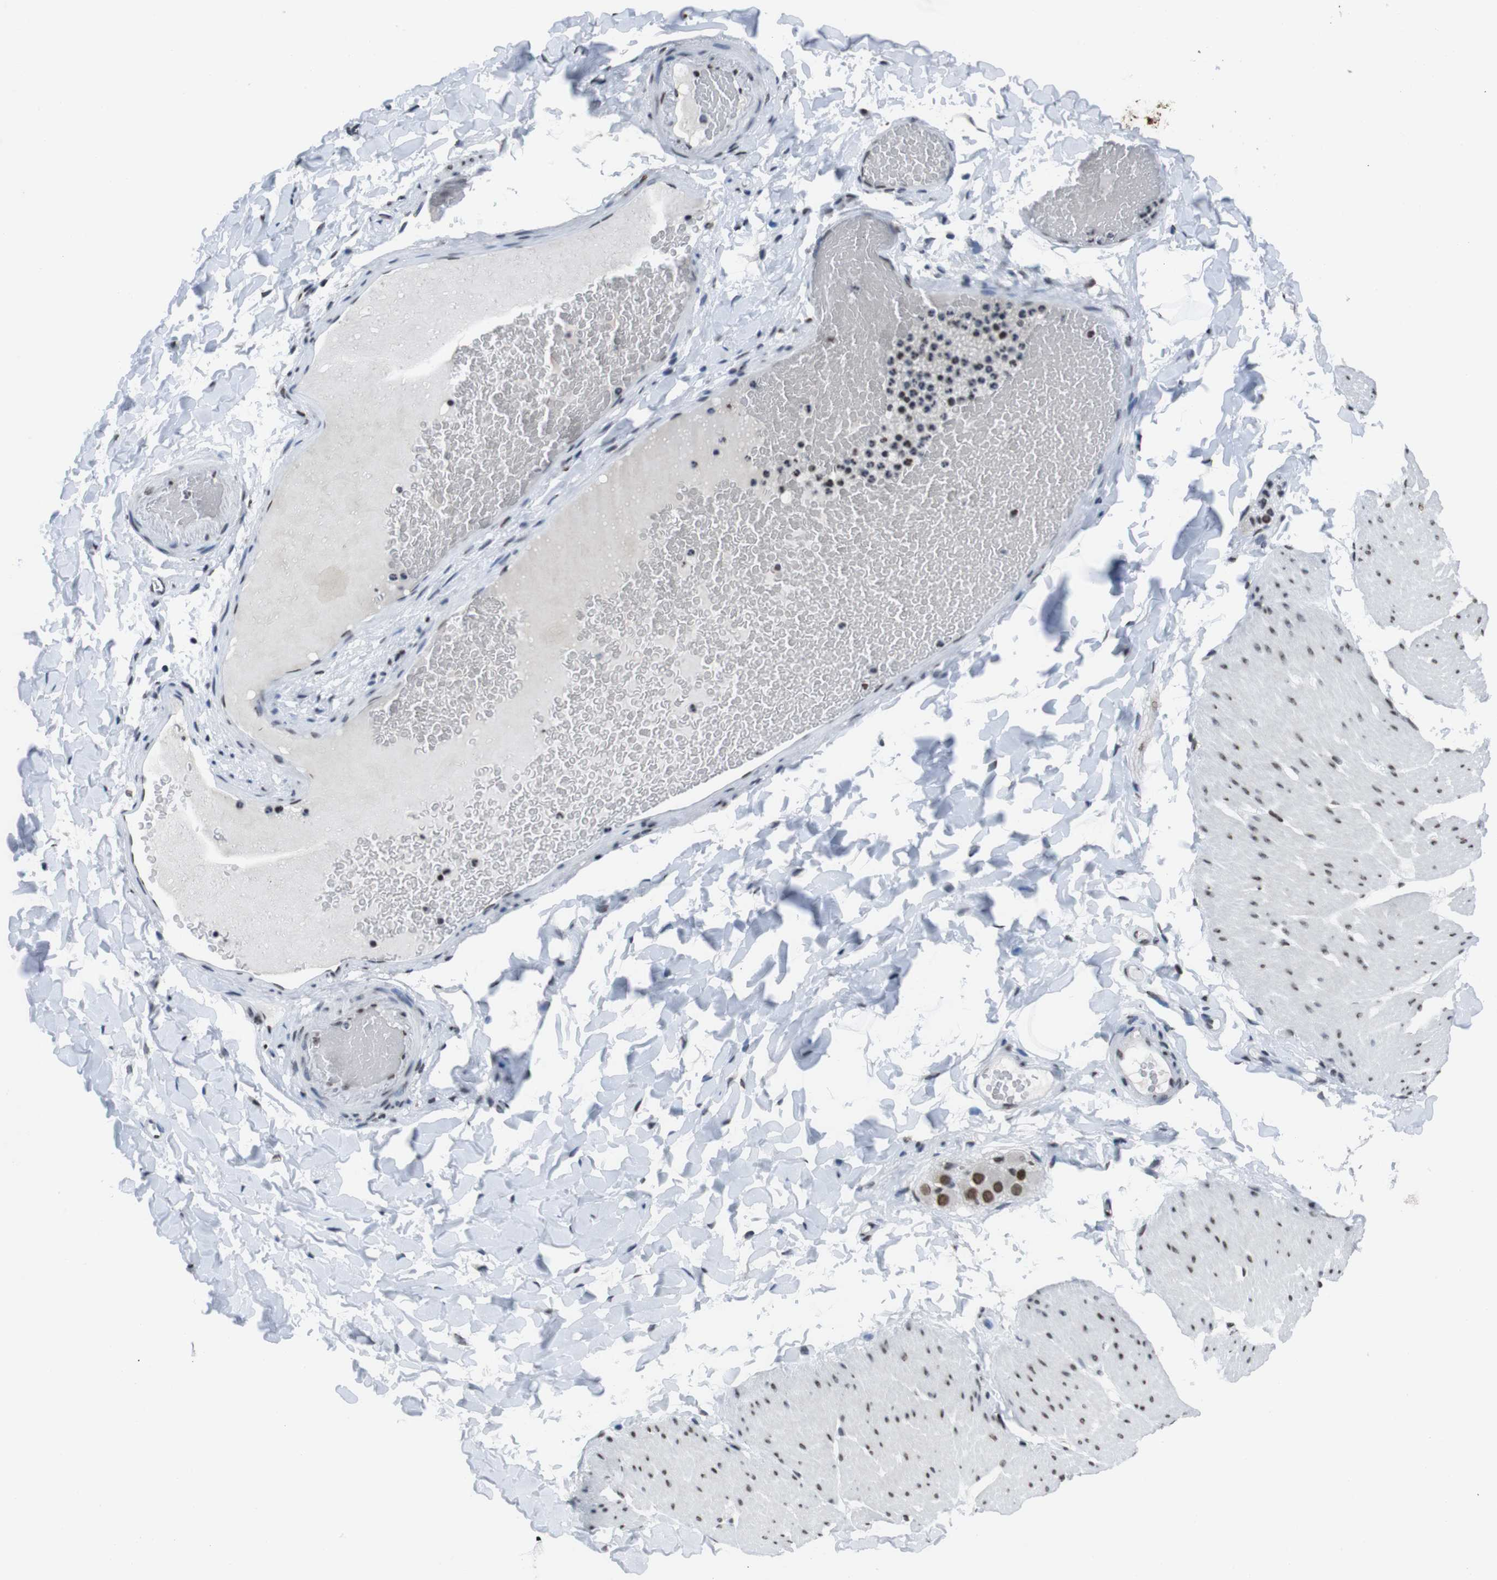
{"staining": {"intensity": "strong", "quantity": "25%-75%", "location": "nuclear"}, "tissue": "smooth muscle", "cell_type": "Smooth muscle cells", "image_type": "normal", "snomed": [{"axis": "morphology", "description": "Normal tissue, NOS"}, {"axis": "topography", "description": "Smooth muscle"}, {"axis": "topography", "description": "Colon"}], "caption": "Protein analysis of unremarkable smooth muscle demonstrates strong nuclear positivity in approximately 25%-75% of smooth muscle cells. The protein is shown in brown color, while the nuclei are stained blue.", "gene": "PIP4P2", "patient": {"sex": "male", "age": 67}}